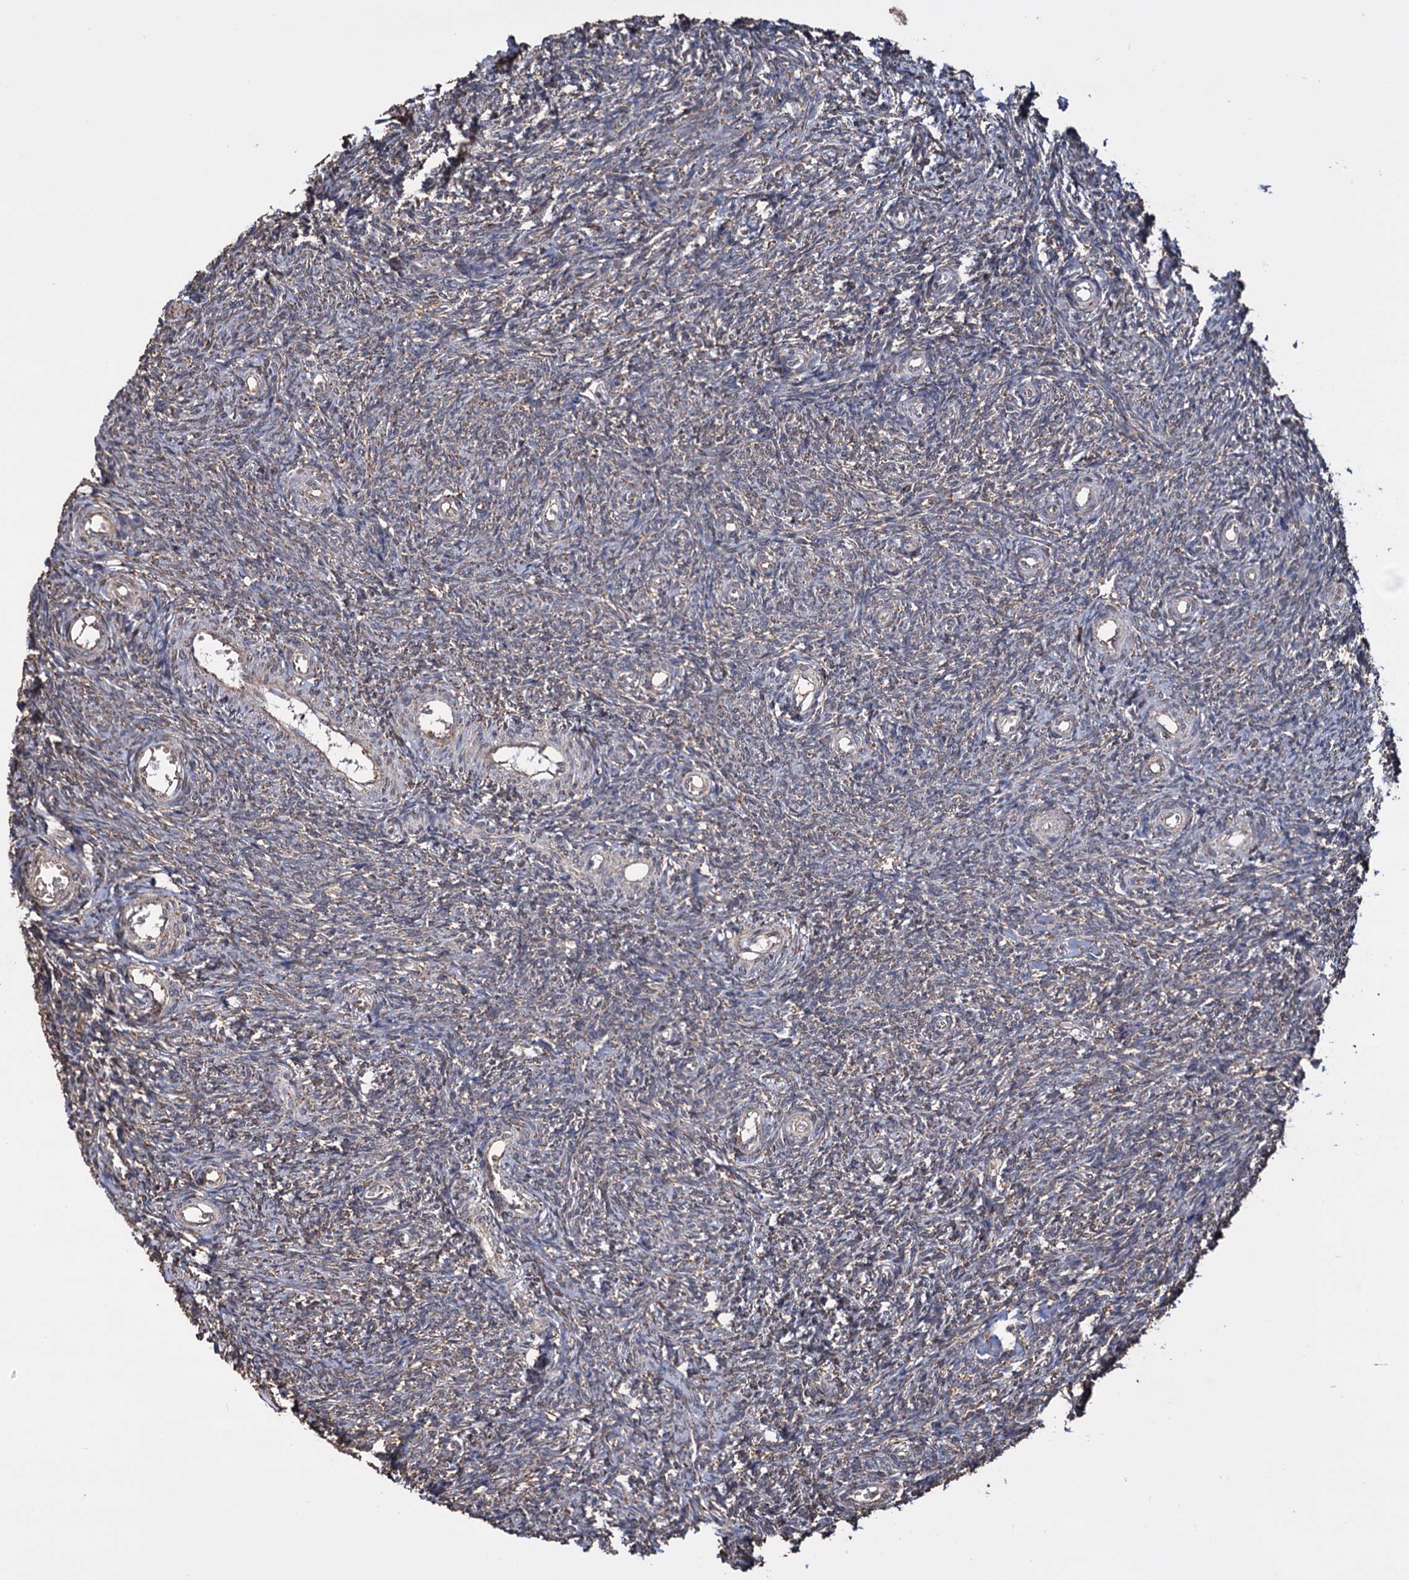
{"staining": {"intensity": "moderate", "quantity": ">75%", "location": "cytoplasmic/membranous"}, "tissue": "ovary", "cell_type": "Follicle cells", "image_type": "normal", "snomed": [{"axis": "morphology", "description": "Normal tissue, NOS"}, {"axis": "topography", "description": "Ovary"}], "caption": "Brown immunohistochemical staining in normal human ovary reveals moderate cytoplasmic/membranous expression in about >75% of follicle cells. (Stains: DAB (3,3'-diaminobenzidine) in brown, nuclei in blue, Microscopy: brightfield microscopy at high magnification).", "gene": "TBC1D12", "patient": {"sex": "female", "age": 44}}